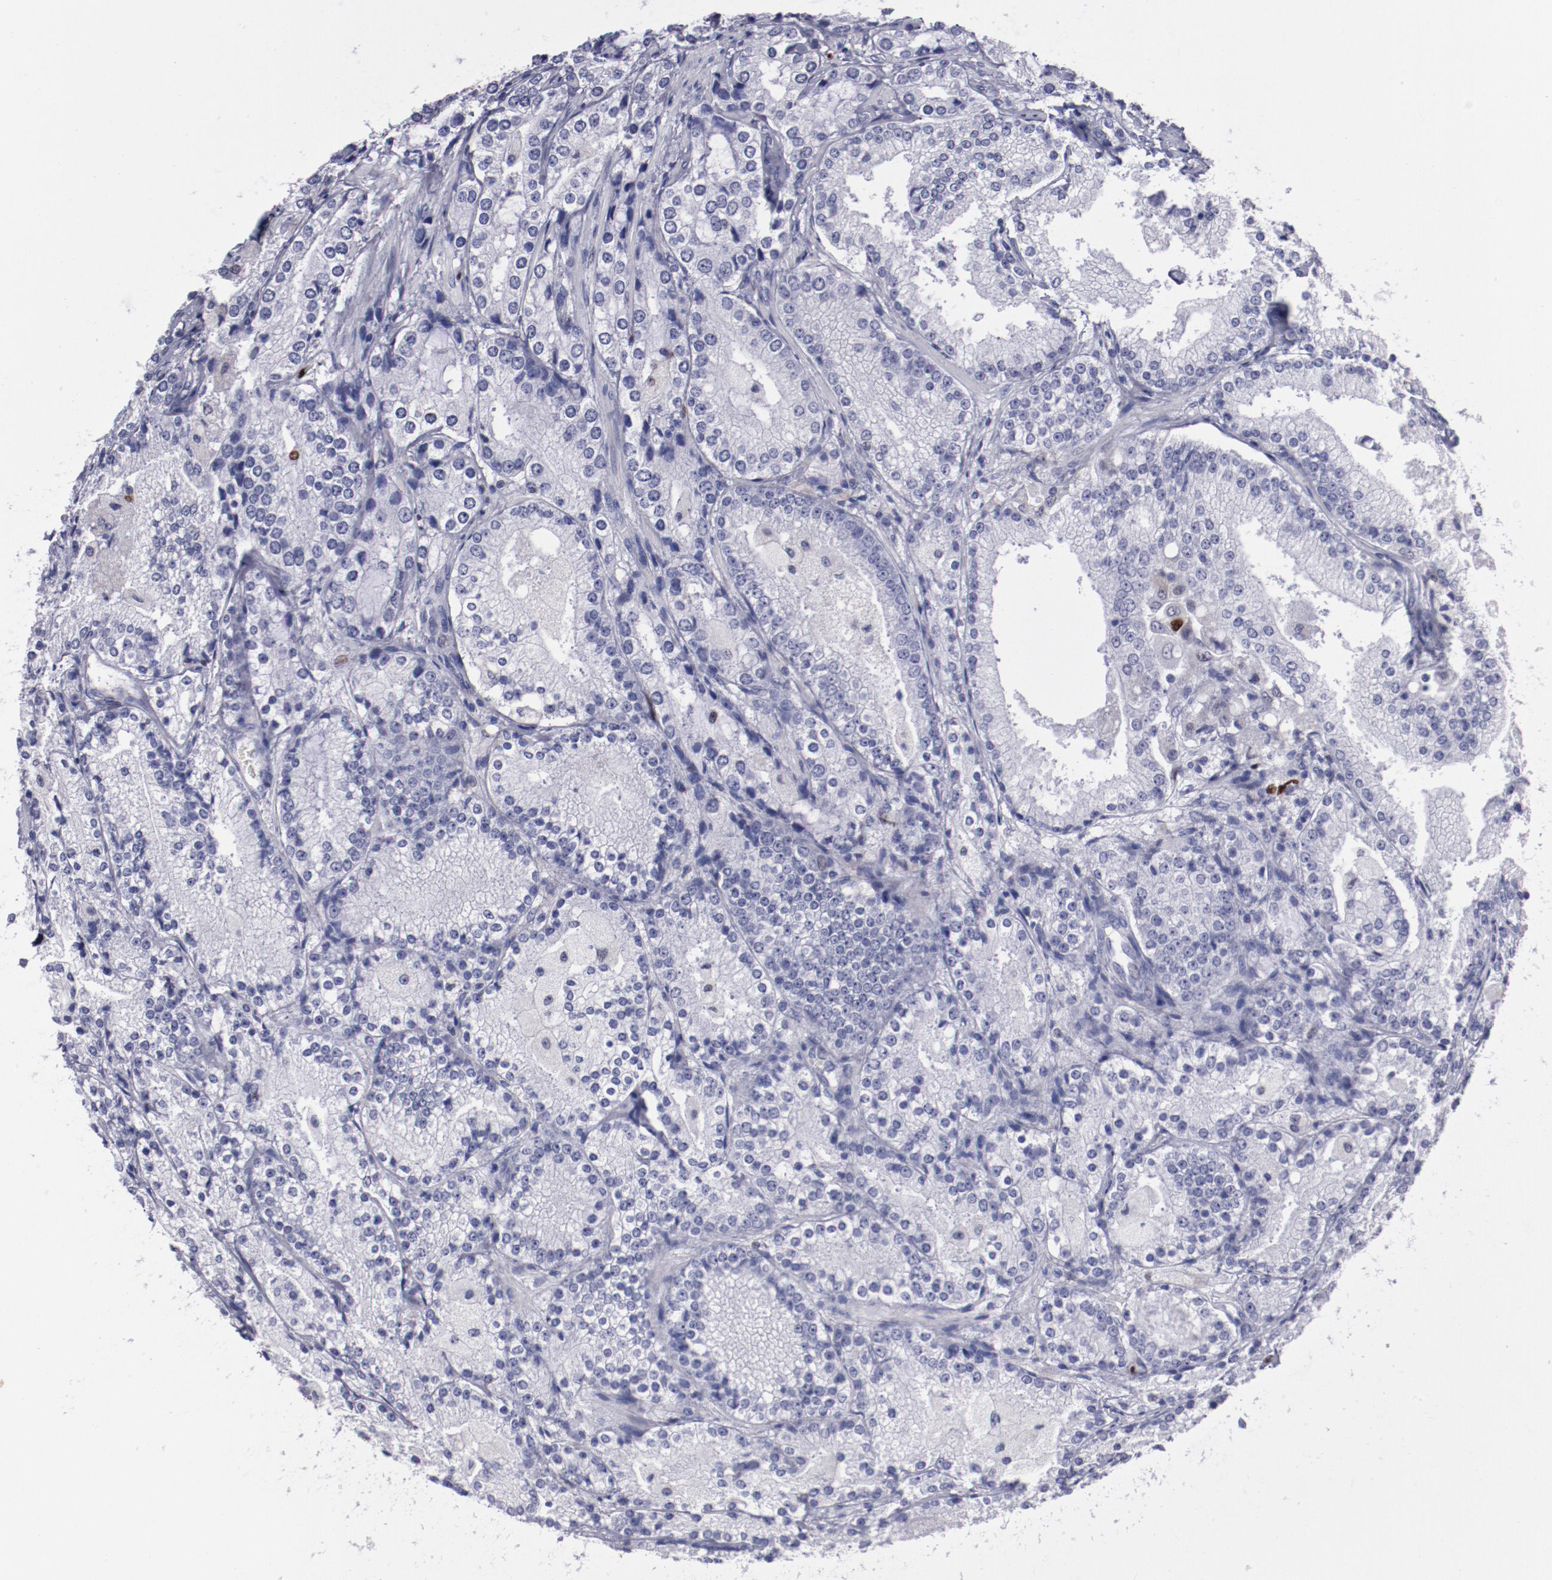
{"staining": {"intensity": "negative", "quantity": "none", "location": "none"}, "tissue": "prostate cancer", "cell_type": "Tumor cells", "image_type": "cancer", "snomed": [{"axis": "morphology", "description": "Adenocarcinoma, High grade"}, {"axis": "topography", "description": "Prostate"}], "caption": "DAB (3,3'-diaminobenzidine) immunohistochemical staining of prostate high-grade adenocarcinoma reveals no significant positivity in tumor cells. (Immunohistochemistry, brightfield microscopy, high magnification).", "gene": "IRF8", "patient": {"sex": "male", "age": 63}}